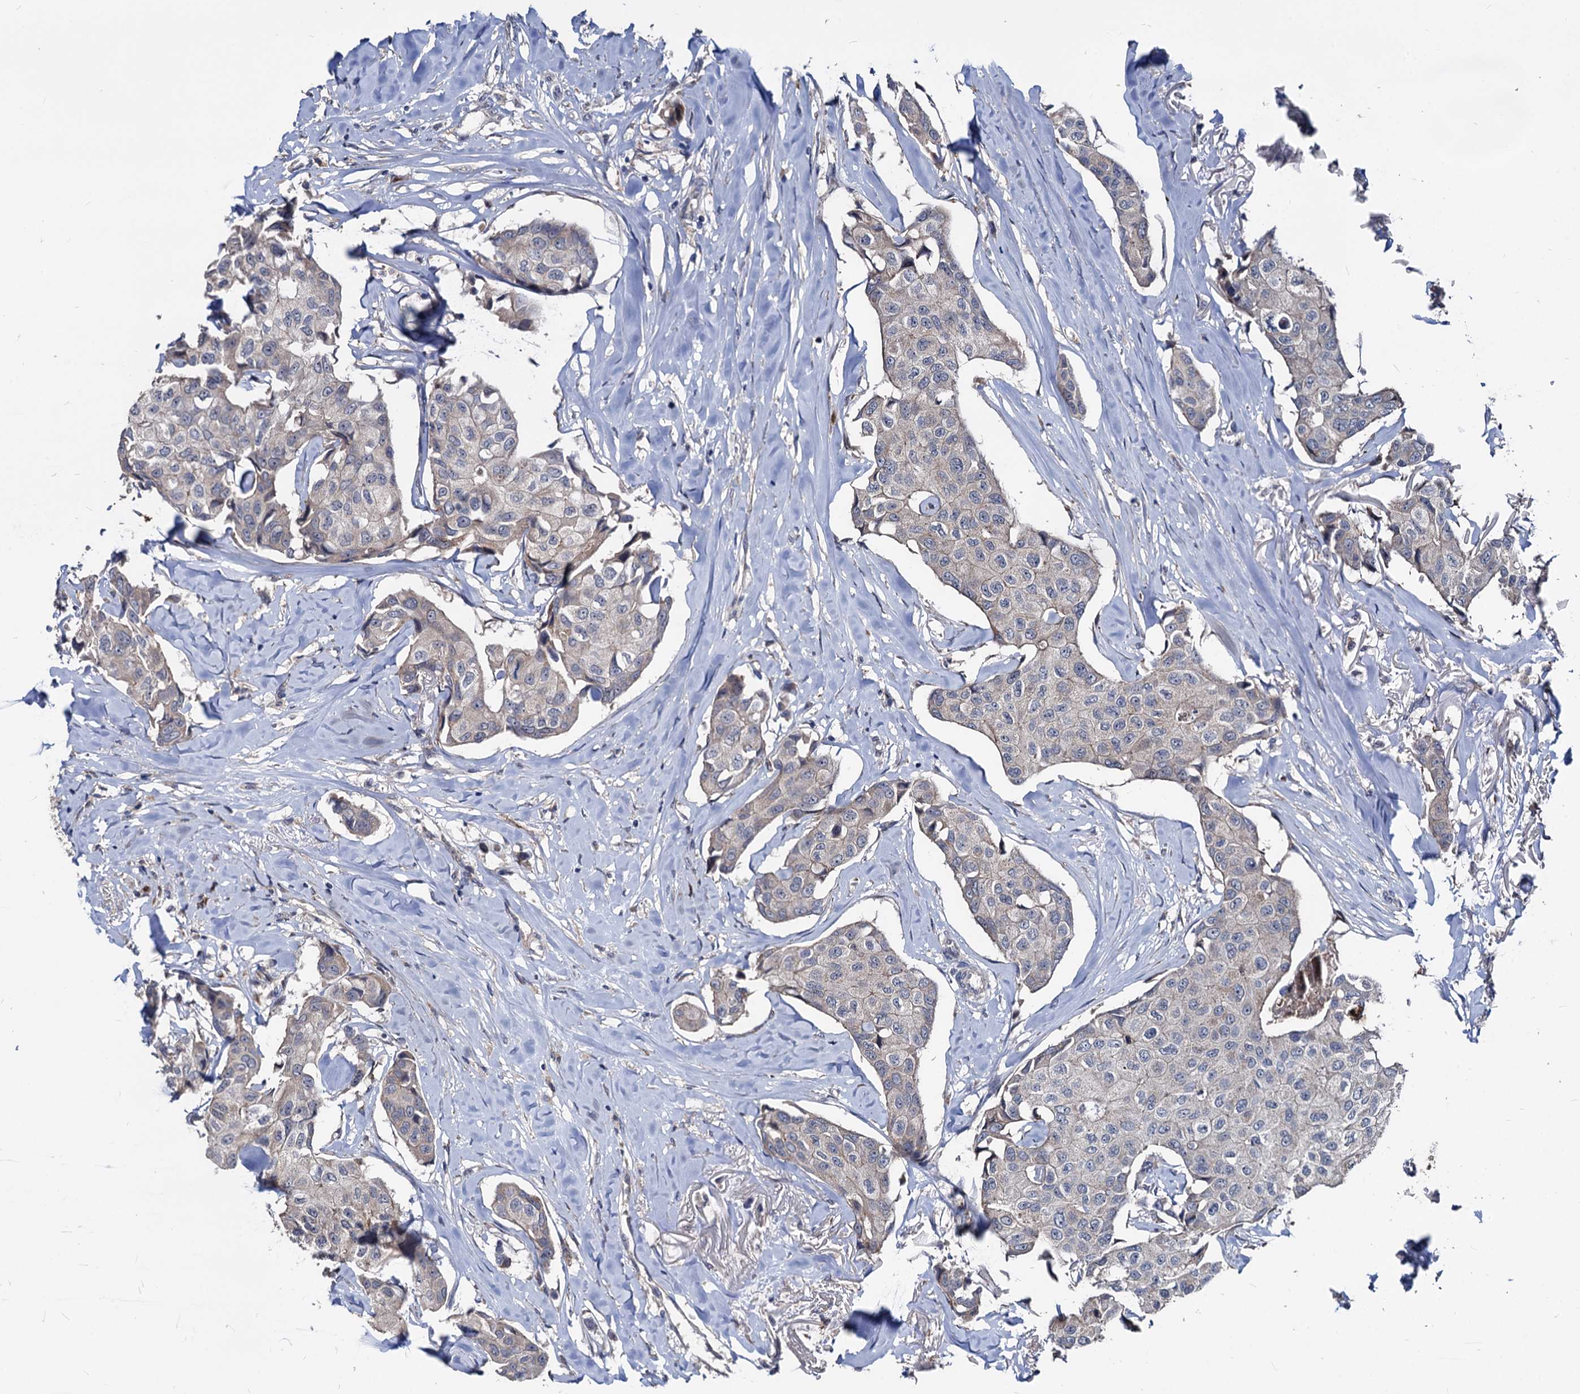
{"staining": {"intensity": "negative", "quantity": "none", "location": "none"}, "tissue": "breast cancer", "cell_type": "Tumor cells", "image_type": "cancer", "snomed": [{"axis": "morphology", "description": "Duct carcinoma"}, {"axis": "topography", "description": "Breast"}], "caption": "DAB immunohistochemical staining of human breast cancer (invasive ductal carcinoma) demonstrates no significant positivity in tumor cells. (DAB (3,3'-diaminobenzidine) immunohistochemistry, high magnification).", "gene": "SMAGP", "patient": {"sex": "female", "age": 80}}